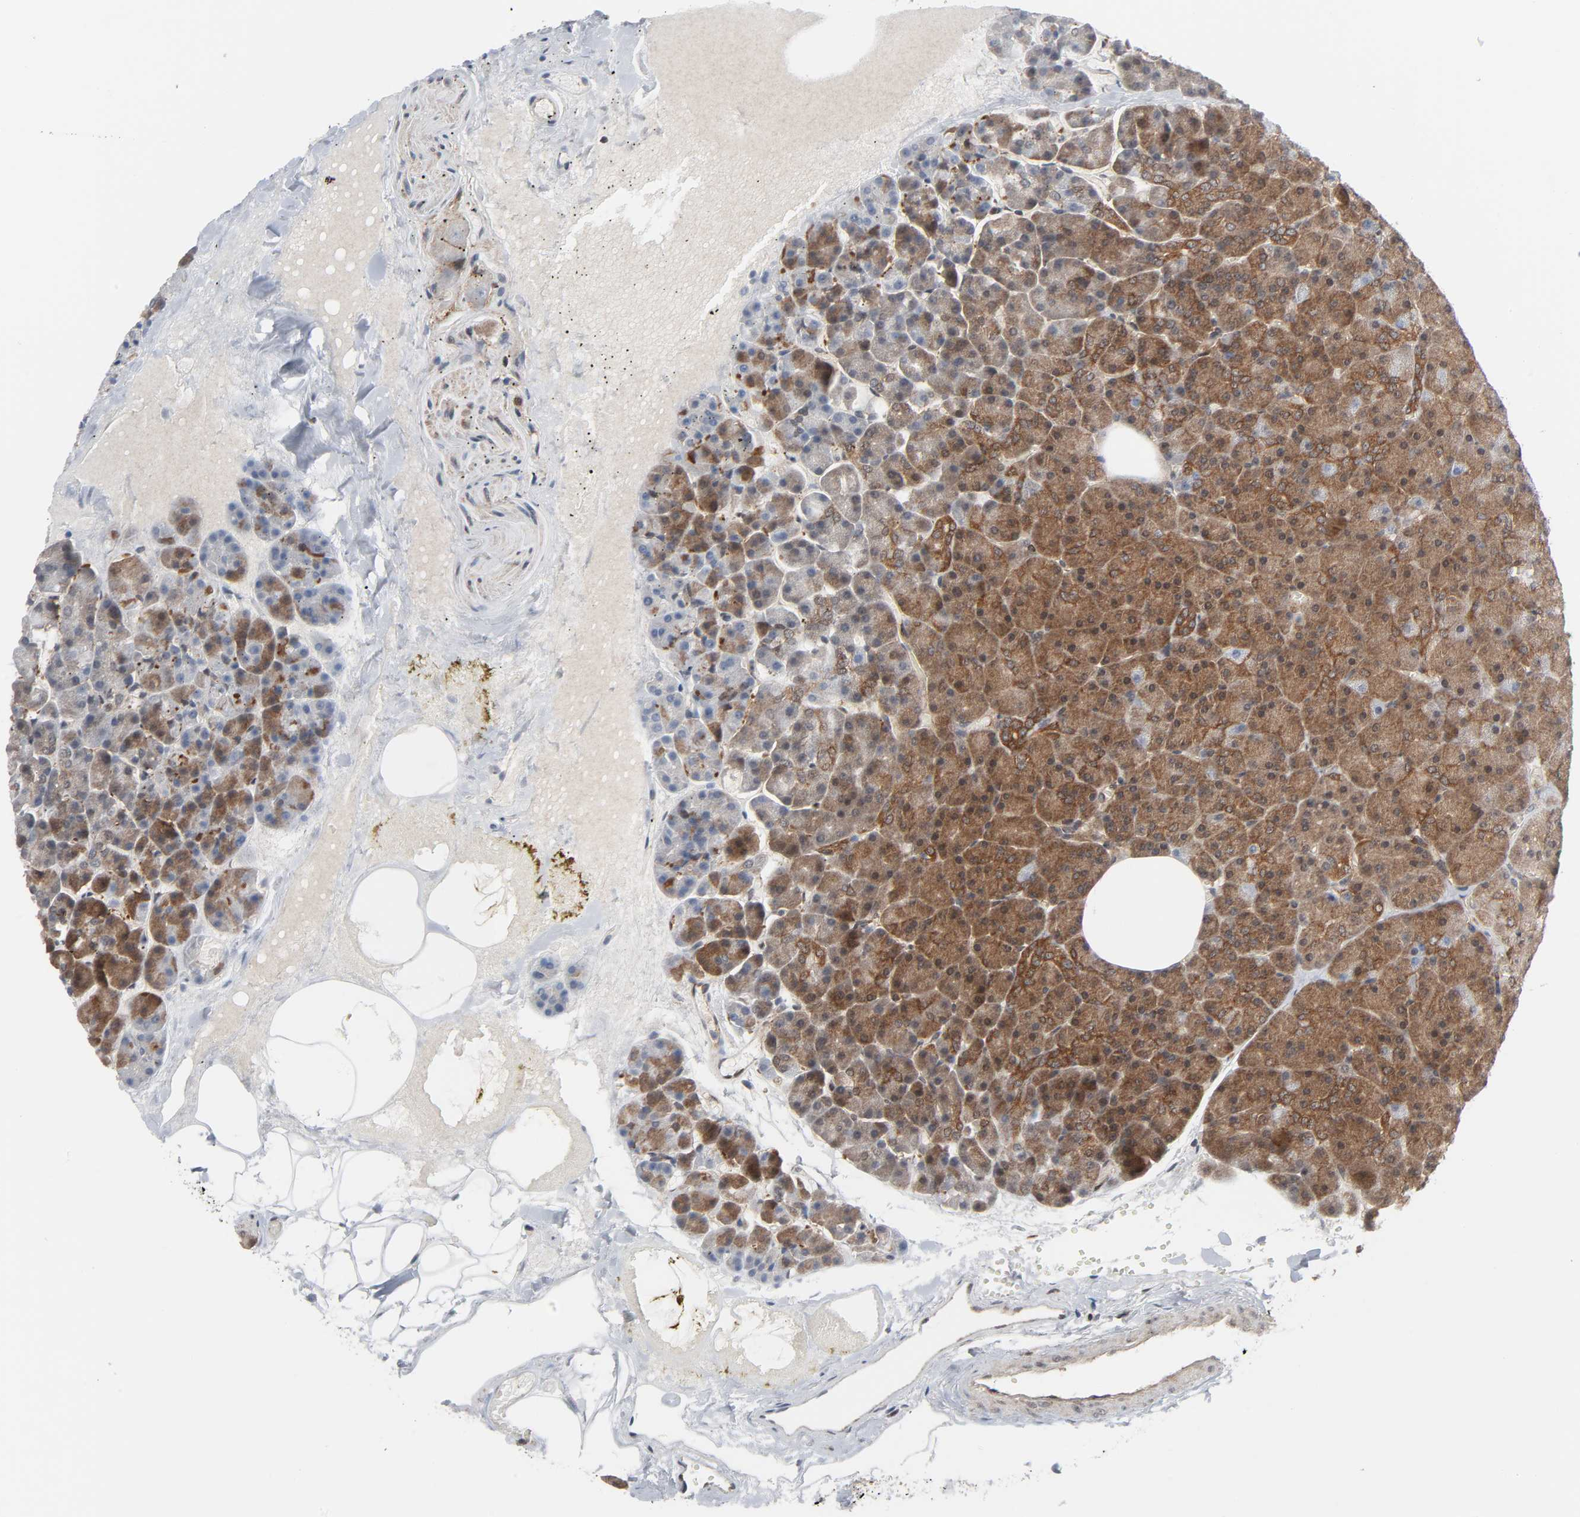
{"staining": {"intensity": "strong", "quantity": ">75%", "location": "cytoplasmic/membranous"}, "tissue": "pancreas", "cell_type": "Exocrine glandular cells", "image_type": "normal", "snomed": [{"axis": "morphology", "description": "Normal tissue, NOS"}, {"axis": "topography", "description": "Pancreas"}], "caption": "This image demonstrates IHC staining of normal human pancreas, with high strong cytoplasmic/membranous staining in approximately >75% of exocrine glandular cells.", "gene": "GSK3A", "patient": {"sex": "female", "age": 35}}